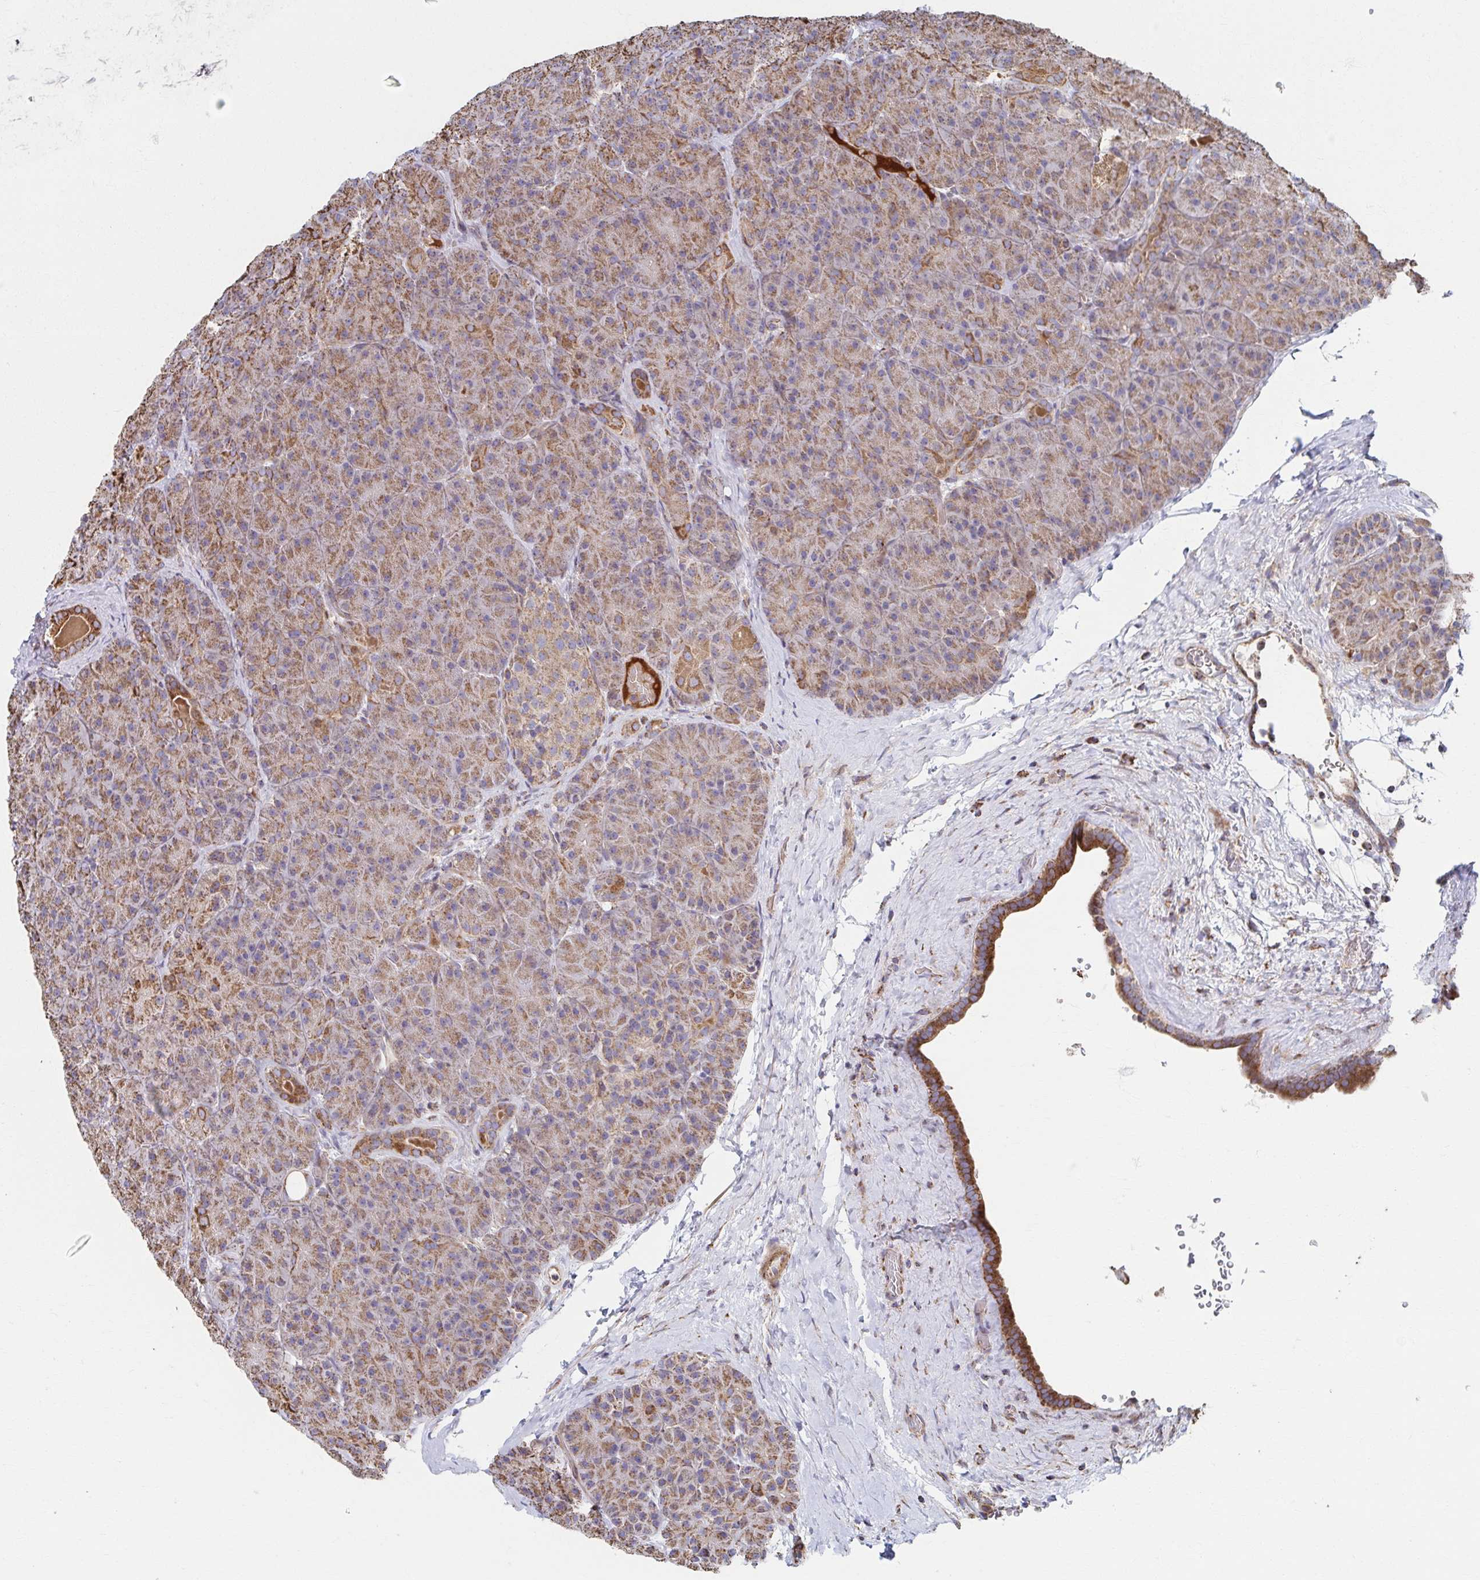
{"staining": {"intensity": "moderate", "quantity": ">75%", "location": "cytoplasmic/membranous"}, "tissue": "pancreas", "cell_type": "Exocrine glandular cells", "image_type": "normal", "snomed": [{"axis": "morphology", "description": "Normal tissue, NOS"}, {"axis": "topography", "description": "Pancreas"}], "caption": "DAB immunohistochemical staining of unremarkable human pancreas shows moderate cytoplasmic/membranous protein expression in about >75% of exocrine glandular cells.", "gene": "SAT1", "patient": {"sex": "male", "age": 57}}